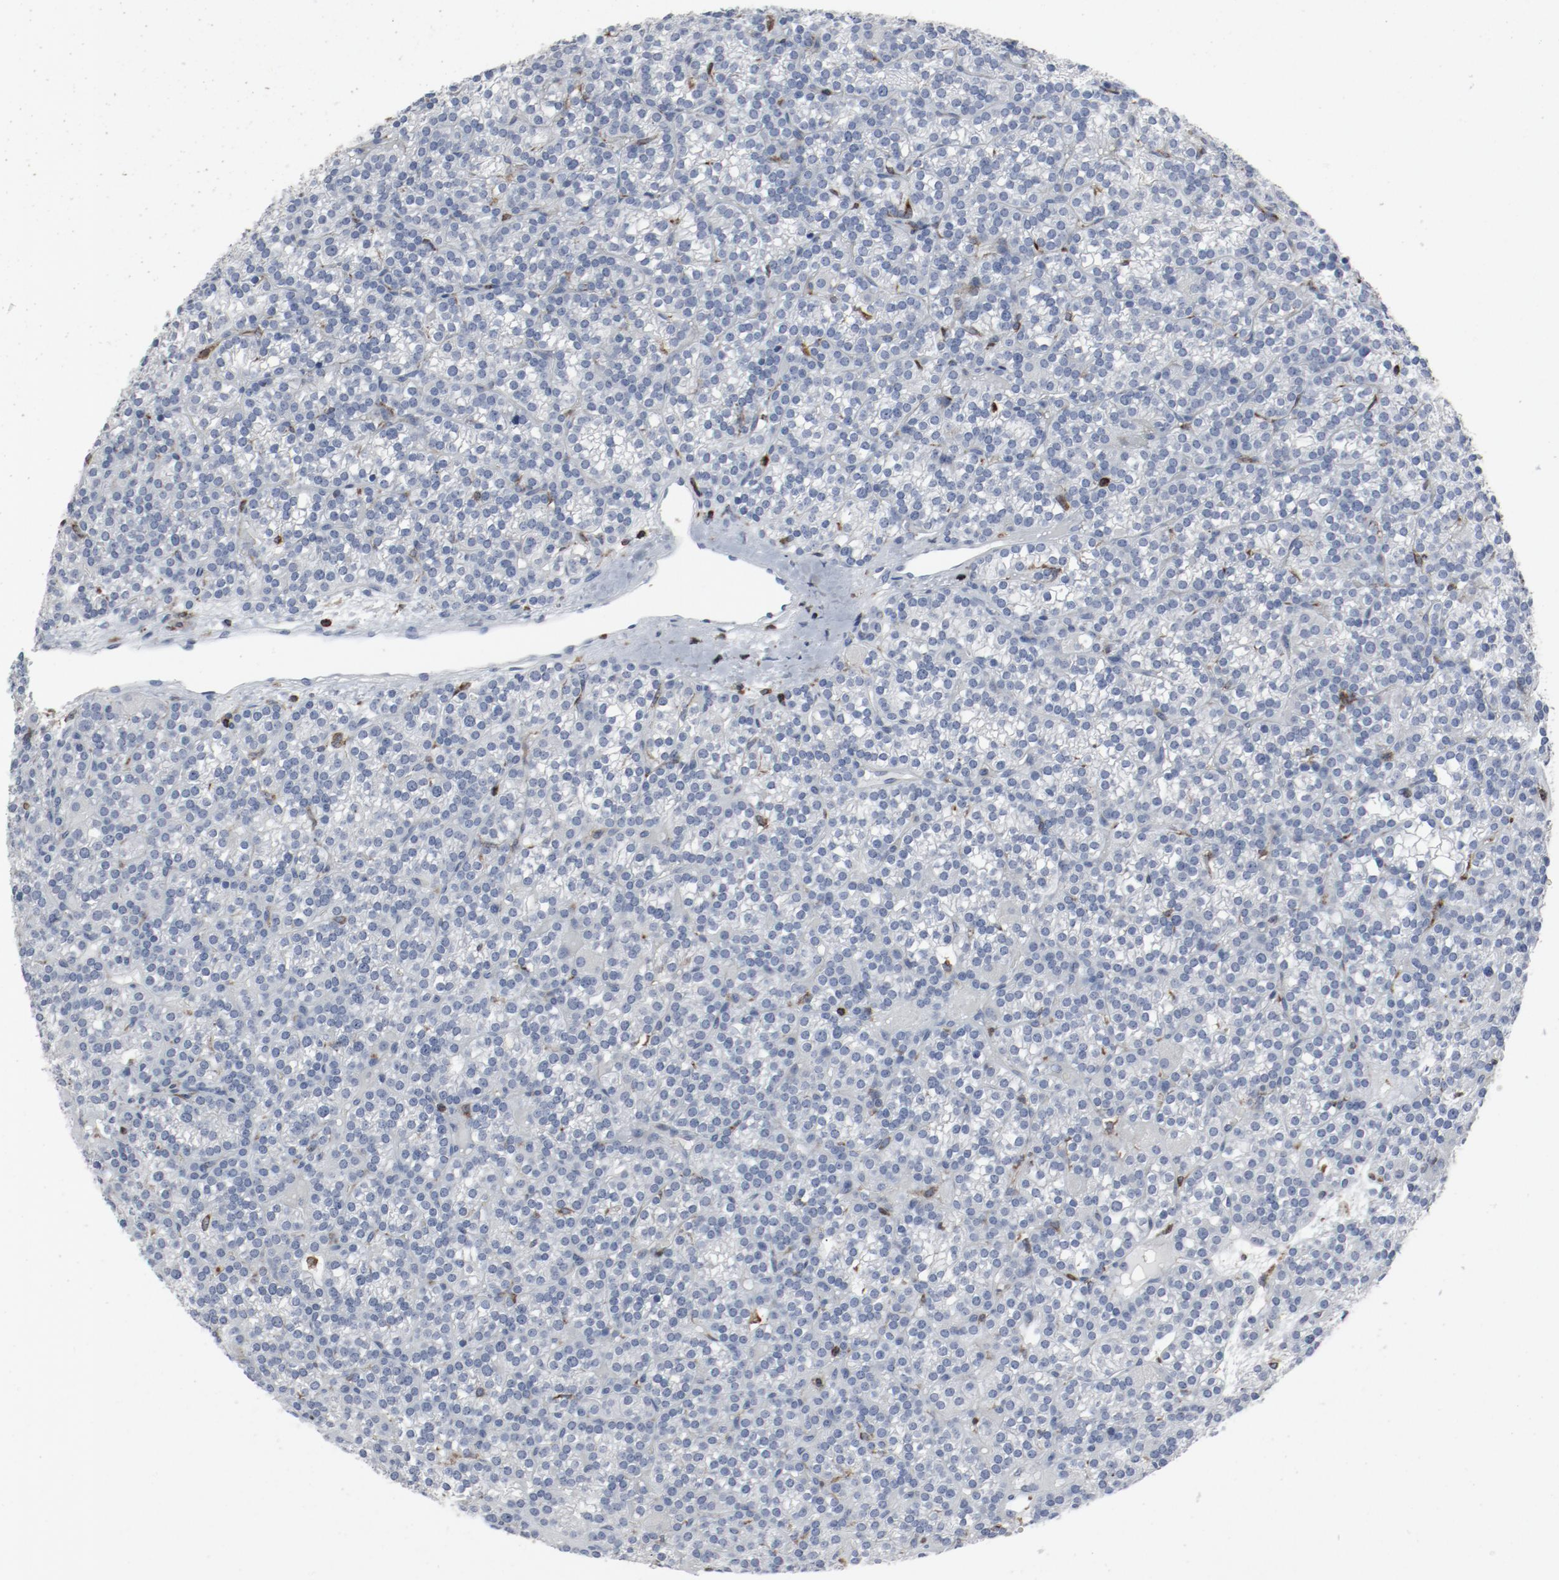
{"staining": {"intensity": "negative", "quantity": "none", "location": "none"}, "tissue": "parathyroid gland", "cell_type": "Glandular cells", "image_type": "normal", "snomed": [{"axis": "morphology", "description": "Normal tissue, NOS"}, {"axis": "topography", "description": "Parathyroid gland"}], "caption": "This micrograph is of normal parathyroid gland stained with immunohistochemistry (IHC) to label a protein in brown with the nuclei are counter-stained blue. There is no expression in glandular cells. (DAB (3,3'-diaminobenzidine) immunohistochemistry (IHC), high magnification).", "gene": "LCP2", "patient": {"sex": "female", "age": 50}}